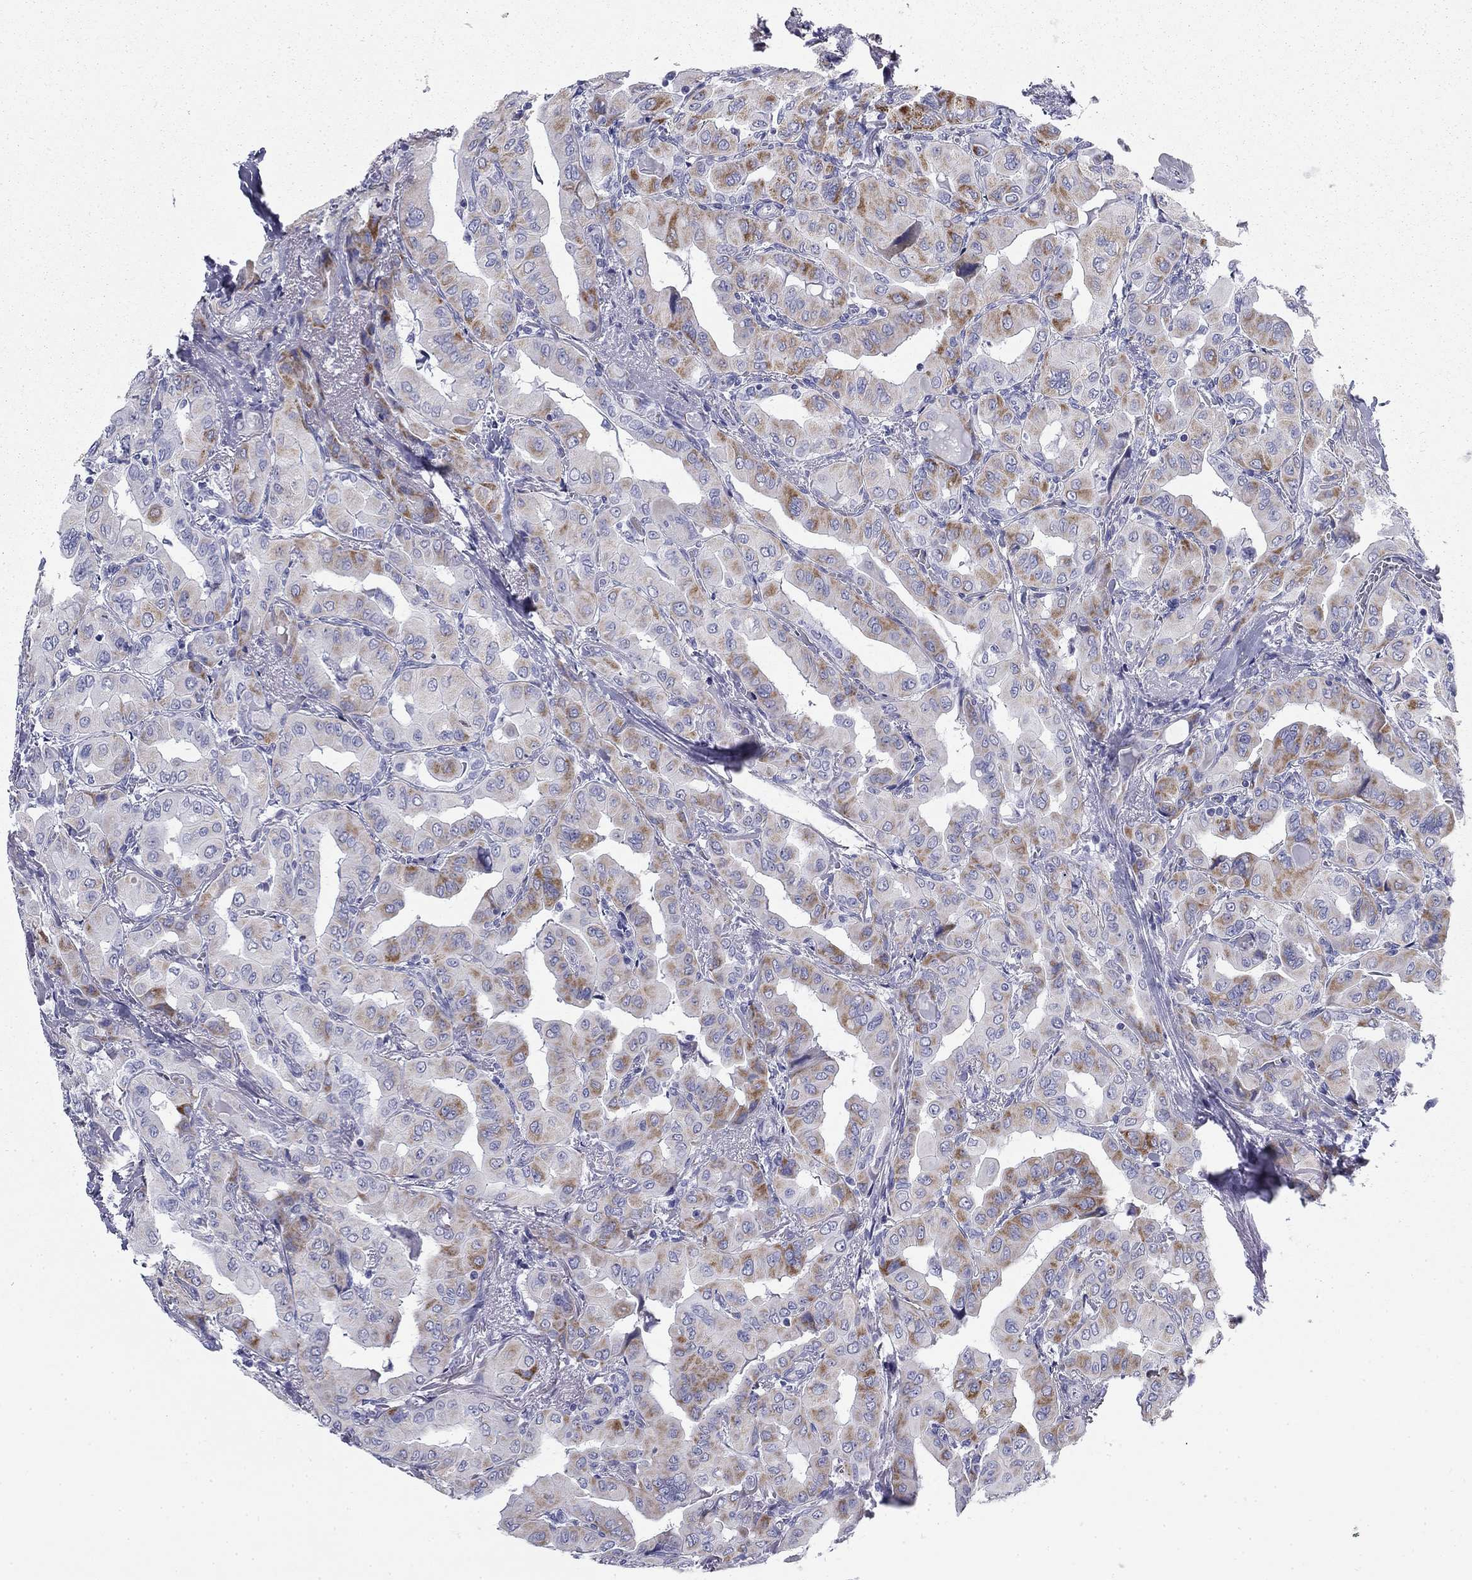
{"staining": {"intensity": "moderate", "quantity": "<25%", "location": "cytoplasmic/membranous"}, "tissue": "thyroid cancer", "cell_type": "Tumor cells", "image_type": "cancer", "snomed": [{"axis": "morphology", "description": "Normal tissue, NOS"}, {"axis": "morphology", "description": "Papillary adenocarcinoma, NOS"}, {"axis": "topography", "description": "Thyroid gland"}], "caption": "Protein analysis of papillary adenocarcinoma (thyroid) tissue demonstrates moderate cytoplasmic/membranous positivity in about <25% of tumor cells.", "gene": "ZP2", "patient": {"sex": "female", "age": 66}}